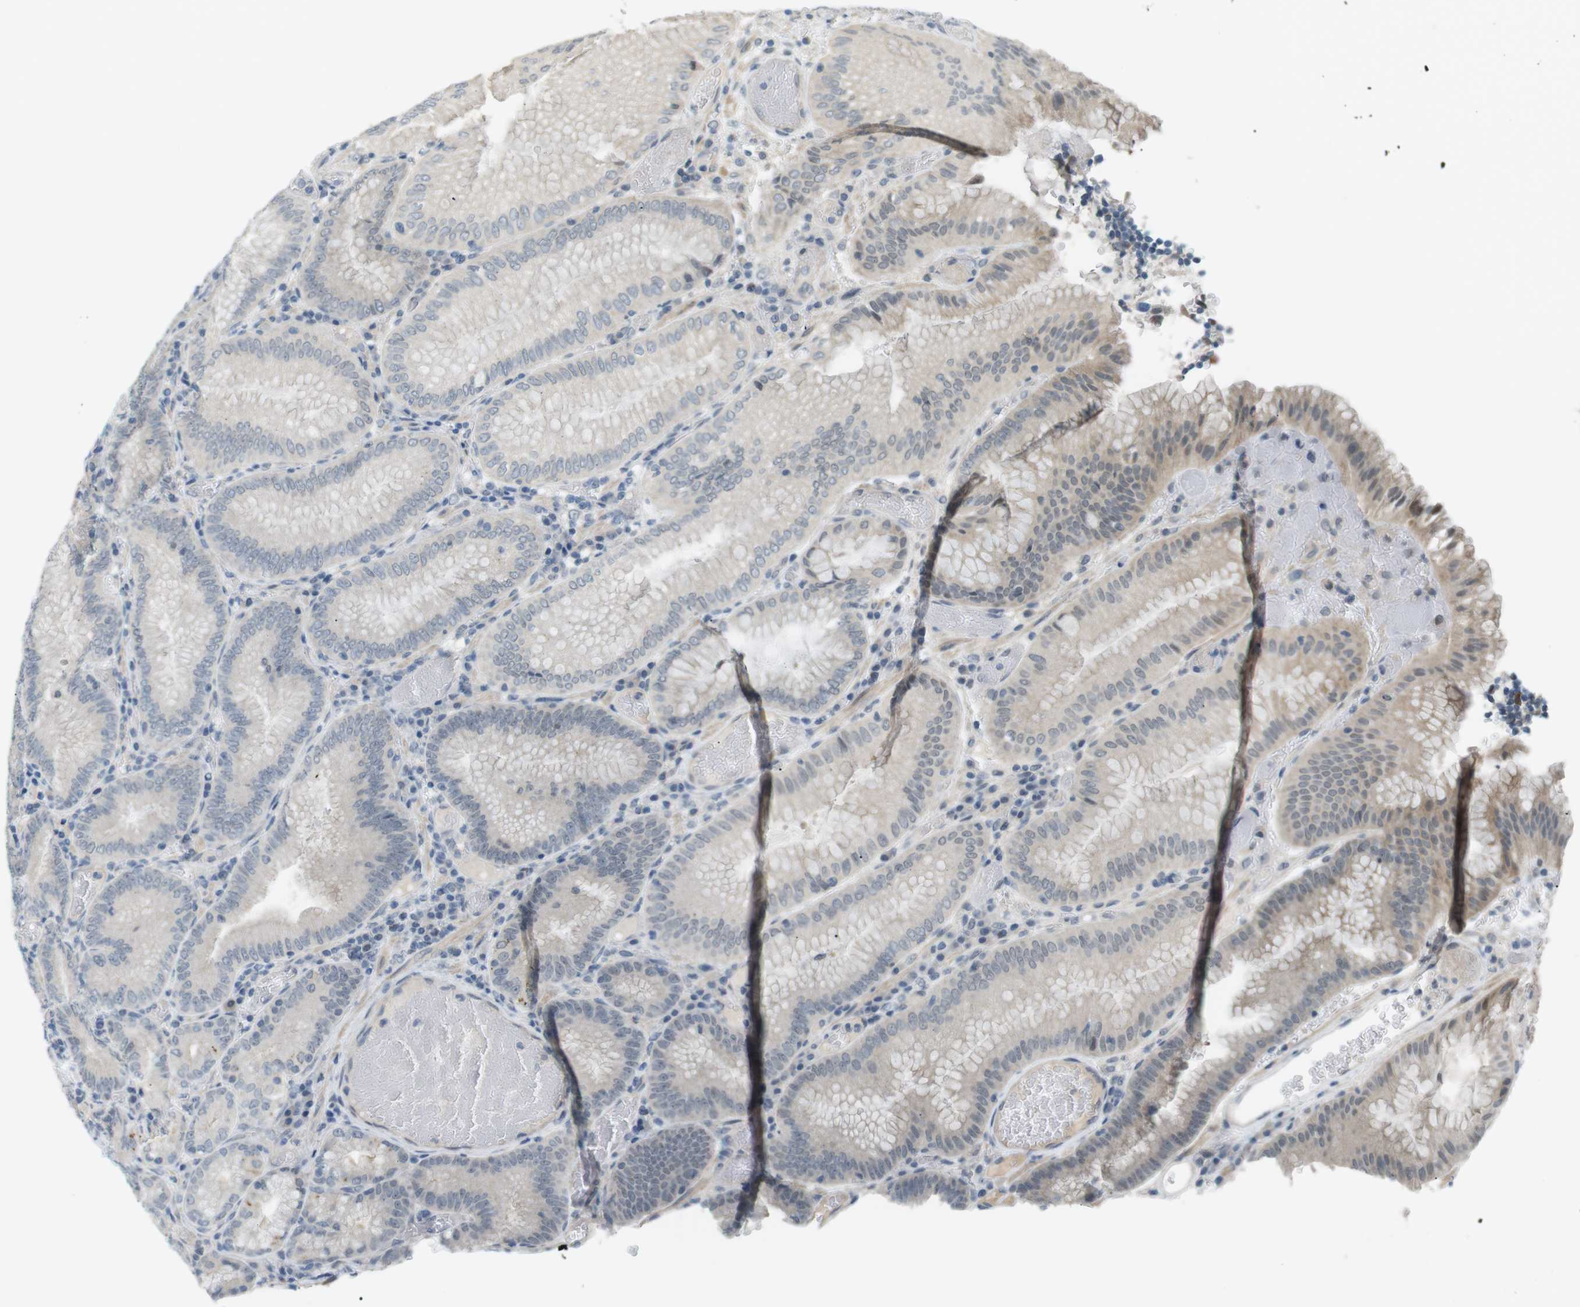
{"staining": {"intensity": "weak", "quantity": "<25%", "location": "cytoplasmic/membranous"}, "tissue": "stomach", "cell_type": "Glandular cells", "image_type": "normal", "snomed": [{"axis": "morphology", "description": "Normal tissue, NOS"}, {"axis": "morphology", "description": "Carcinoid, malignant, NOS"}, {"axis": "topography", "description": "Stomach, upper"}], "caption": "This is an immunohistochemistry (IHC) image of unremarkable human stomach. There is no expression in glandular cells.", "gene": "RTN3", "patient": {"sex": "male", "age": 39}}